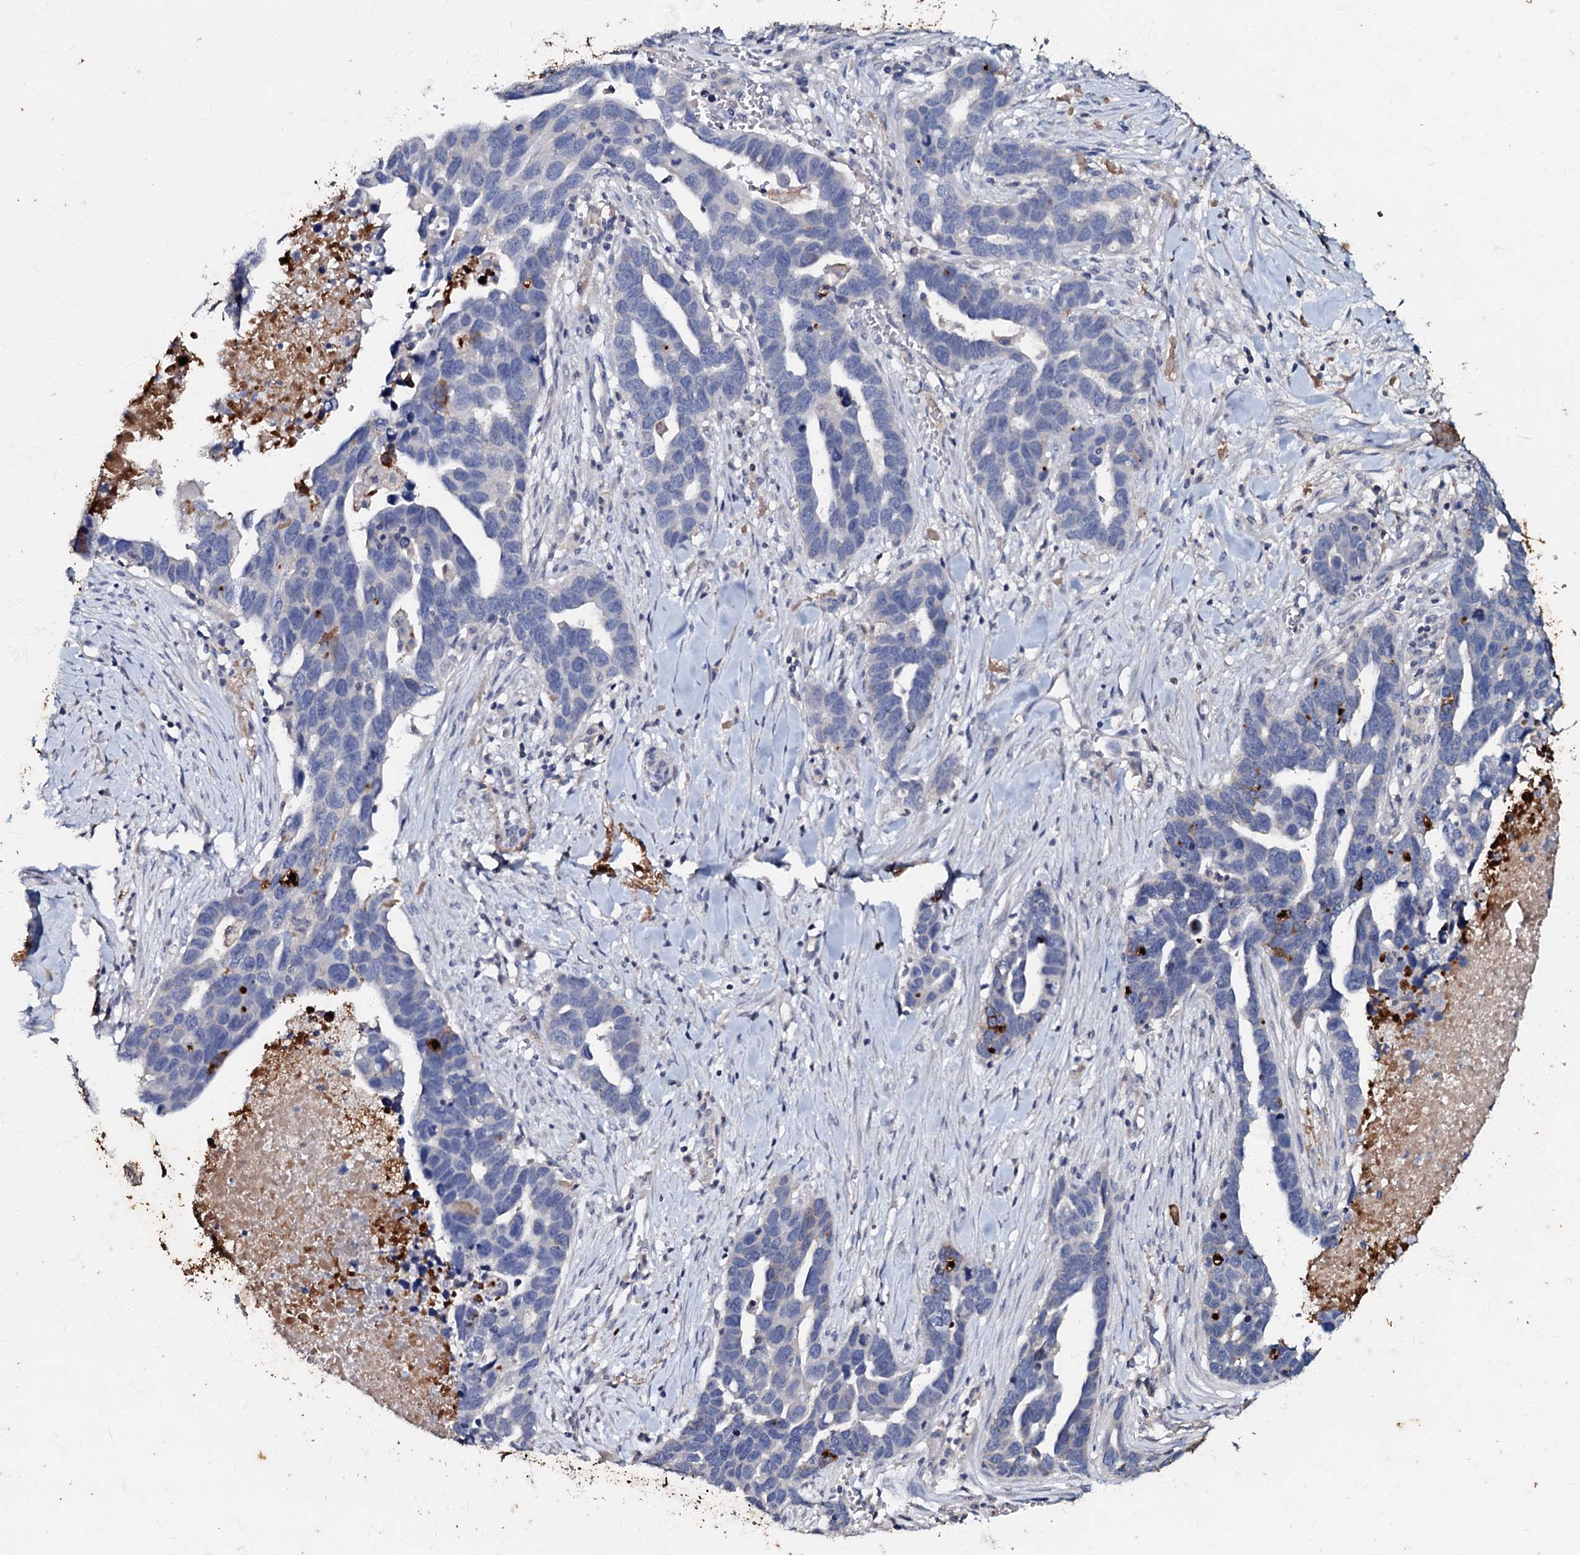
{"staining": {"intensity": "negative", "quantity": "none", "location": "none"}, "tissue": "ovarian cancer", "cell_type": "Tumor cells", "image_type": "cancer", "snomed": [{"axis": "morphology", "description": "Cystadenocarcinoma, serous, NOS"}, {"axis": "topography", "description": "Ovary"}], "caption": "An image of human ovarian serous cystadenocarcinoma is negative for staining in tumor cells.", "gene": "MANSC4", "patient": {"sex": "female", "age": 54}}